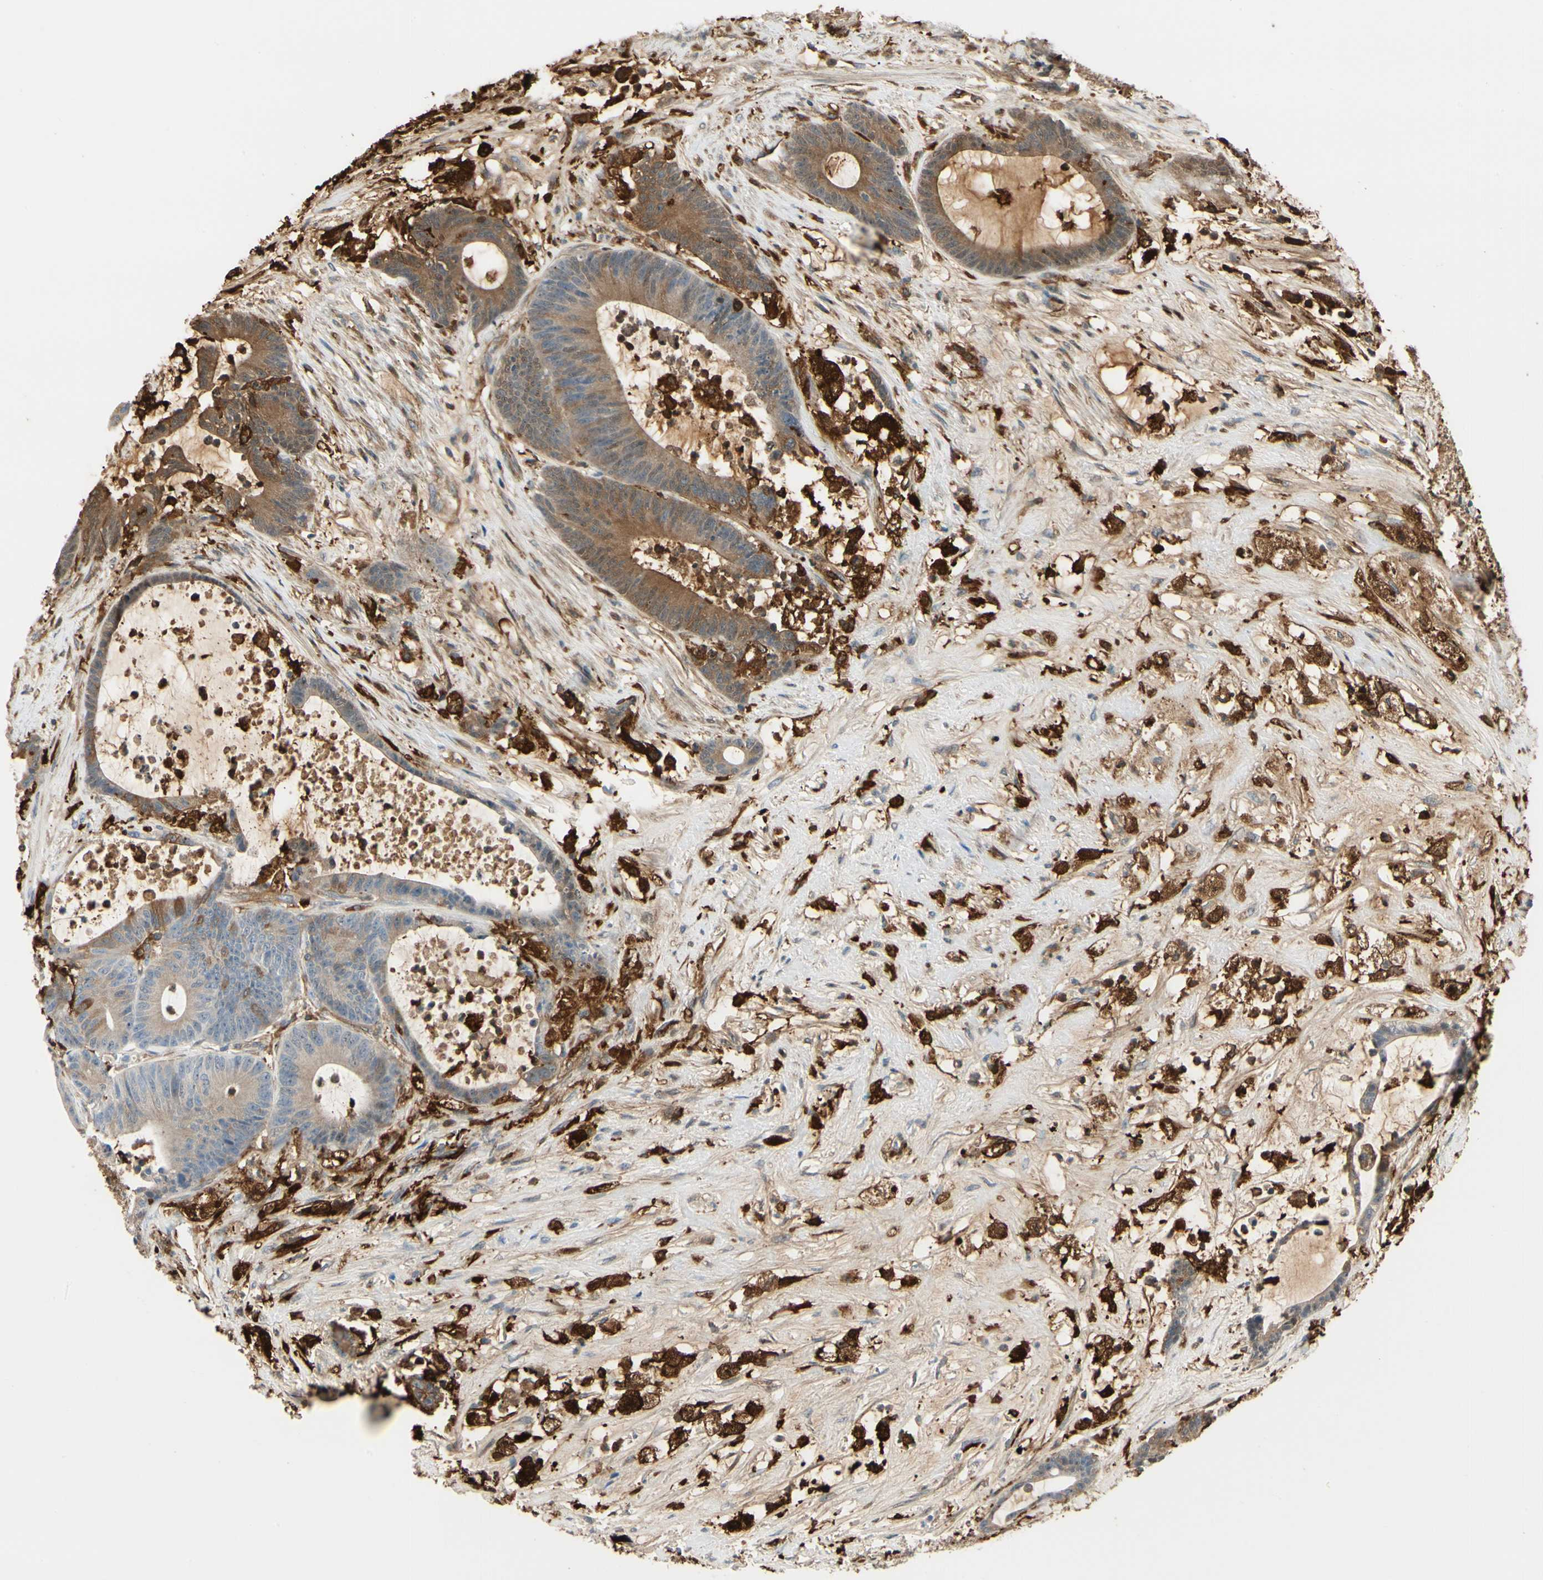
{"staining": {"intensity": "moderate", "quantity": ">75%", "location": "cytoplasmic/membranous"}, "tissue": "colorectal cancer", "cell_type": "Tumor cells", "image_type": "cancer", "snomed": [{"axis": "morphology", "description": "Adenocarcinoma, NOS"}, {"axis": "topography", "description": "Colon"}], "caption": "Colorectal cancer (adenocarcinoma) stained with a brown dye reveals moderate cytoplasmic/membranous positive staining in approximately >75% of tumor cells.", "gene": "FTH1", "patient": {"sex": "female", "age": 84}}